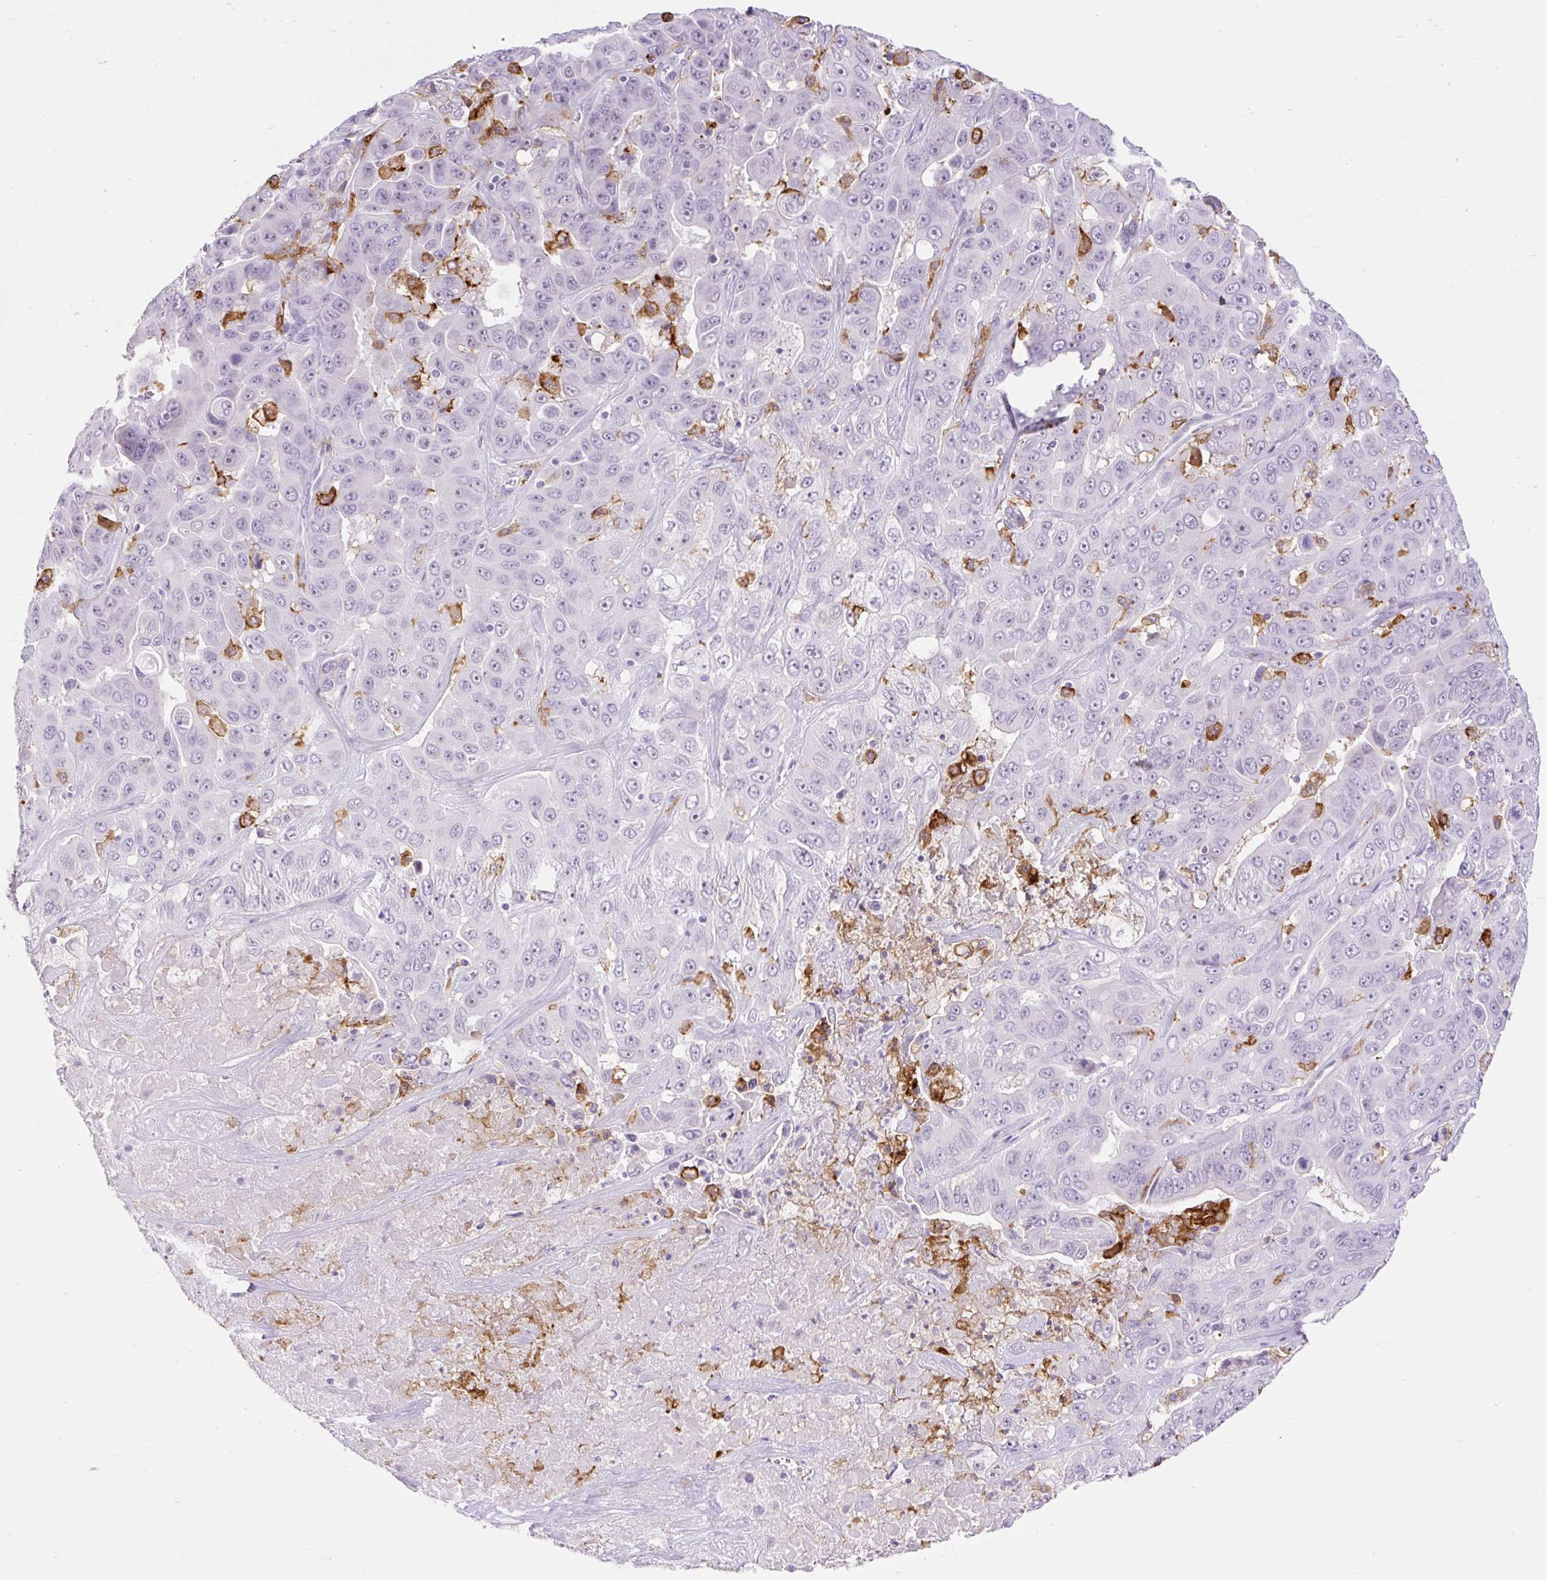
{"staining": {"intensity": "negative", "quantity": "none", "location": "none"}, "tissue": "liver cancer", "cell_type": "Tumor cells", "image_type": "cancer", "snomed": [{"axis": "morphology", "description": "Cholangiocarcinoma"}, {"axis": "topography", "description": "Liver"}], "caption": "A micrograph of liver cholangiocarcinoma stained for a protein shows no brown staining in tumor cells.", "gene": "SIGLEC1", "patient": {"sex": "female", "age": 52}}